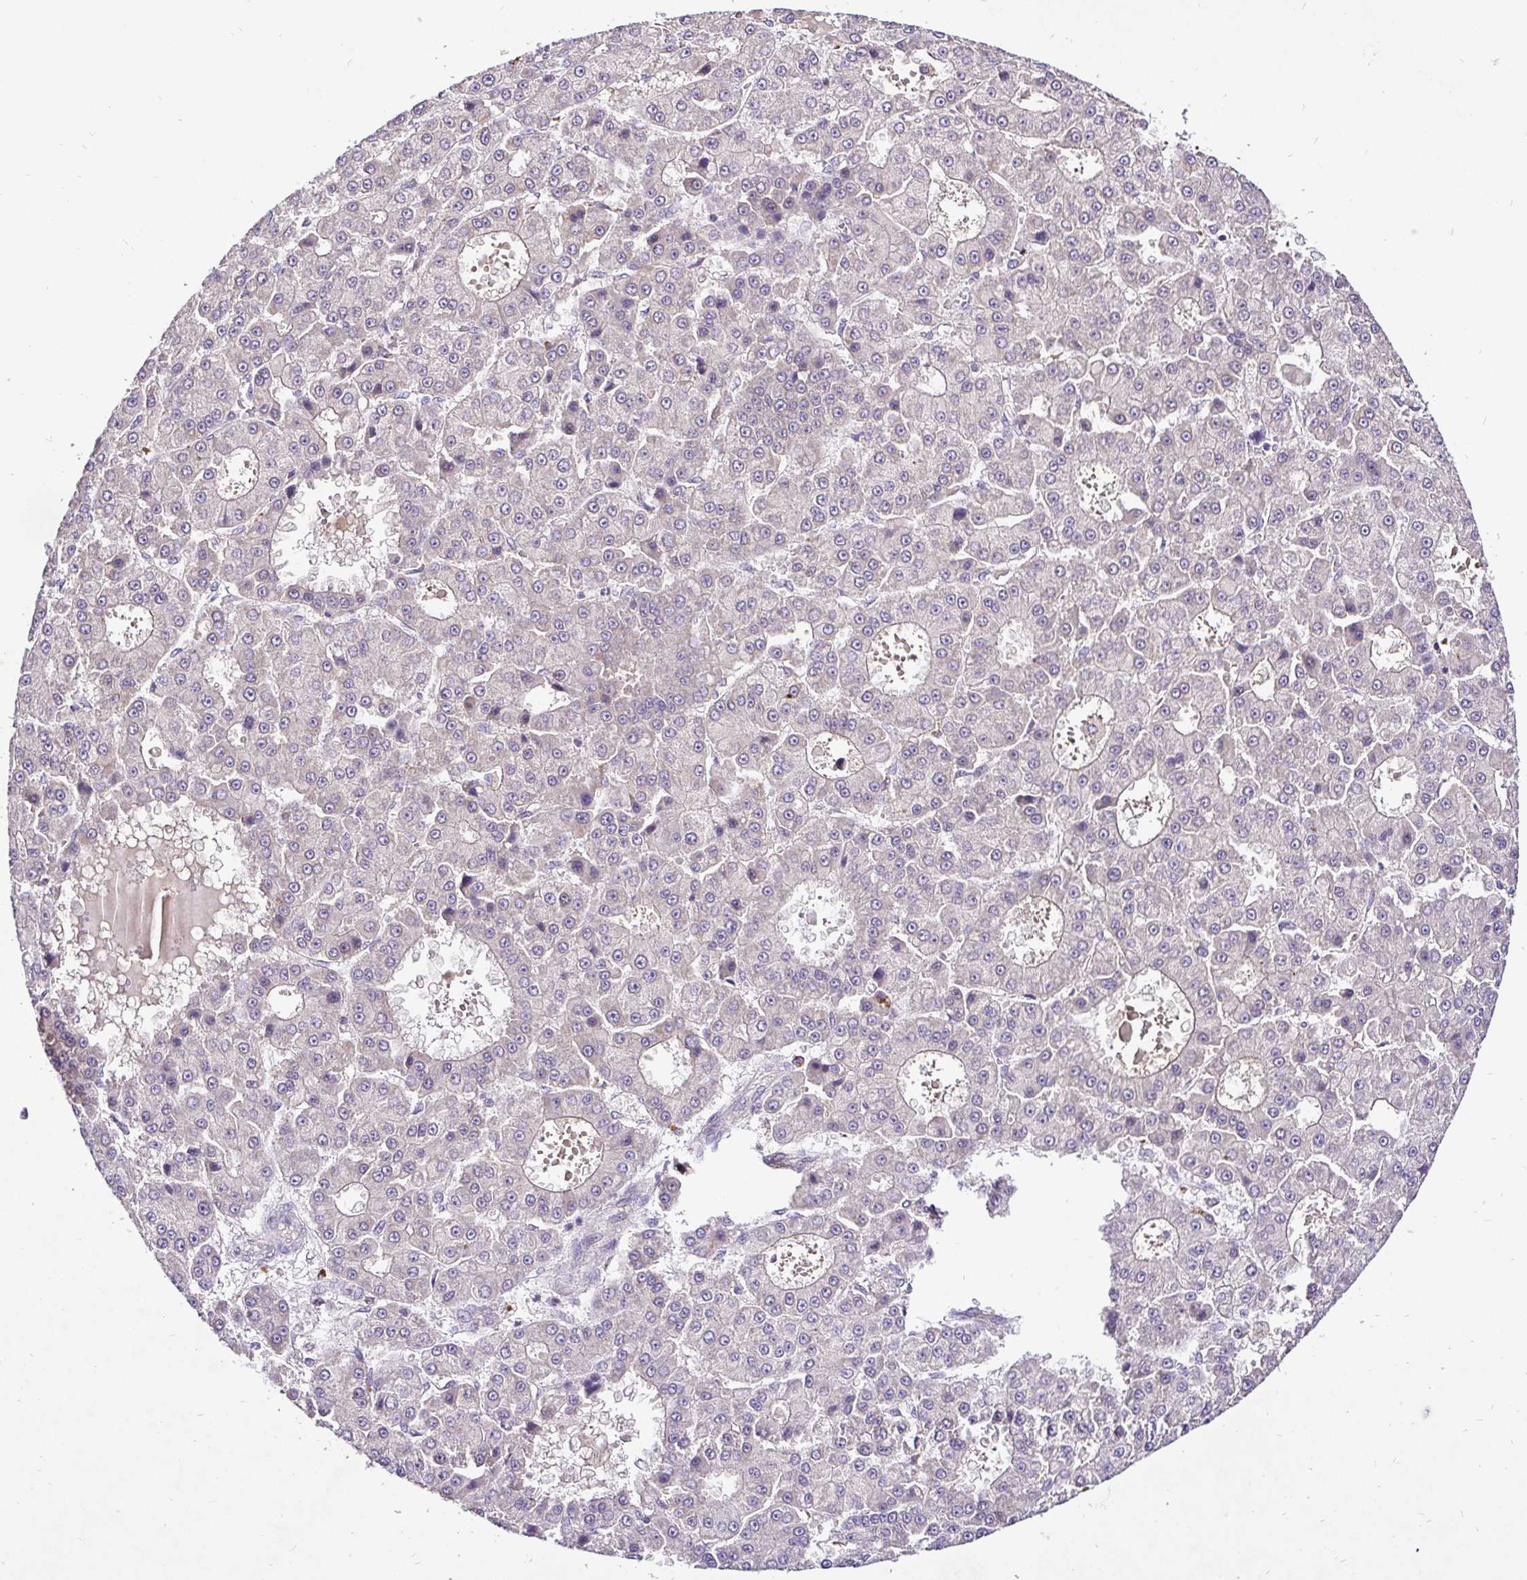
{"staining": {"intensity": "negative", "quantity": "none", "location": "none"}, "tissue": "liver cancer", "cell_type": "Tumor cells", "image_type": "cancer", "snomed": [{"axis": "morphology", "description": "Carcinoma, Hepatocellular, NOS"}, {"axis": "topography", "description": "Liver"}], "caption": "Hepatocellular carcinoma (liver) stained for a protein using immunohistochemistry reveals no positivity tumor cells.", "gene": "UBE2M", "patient": {"sex": "male", "age": 70}}